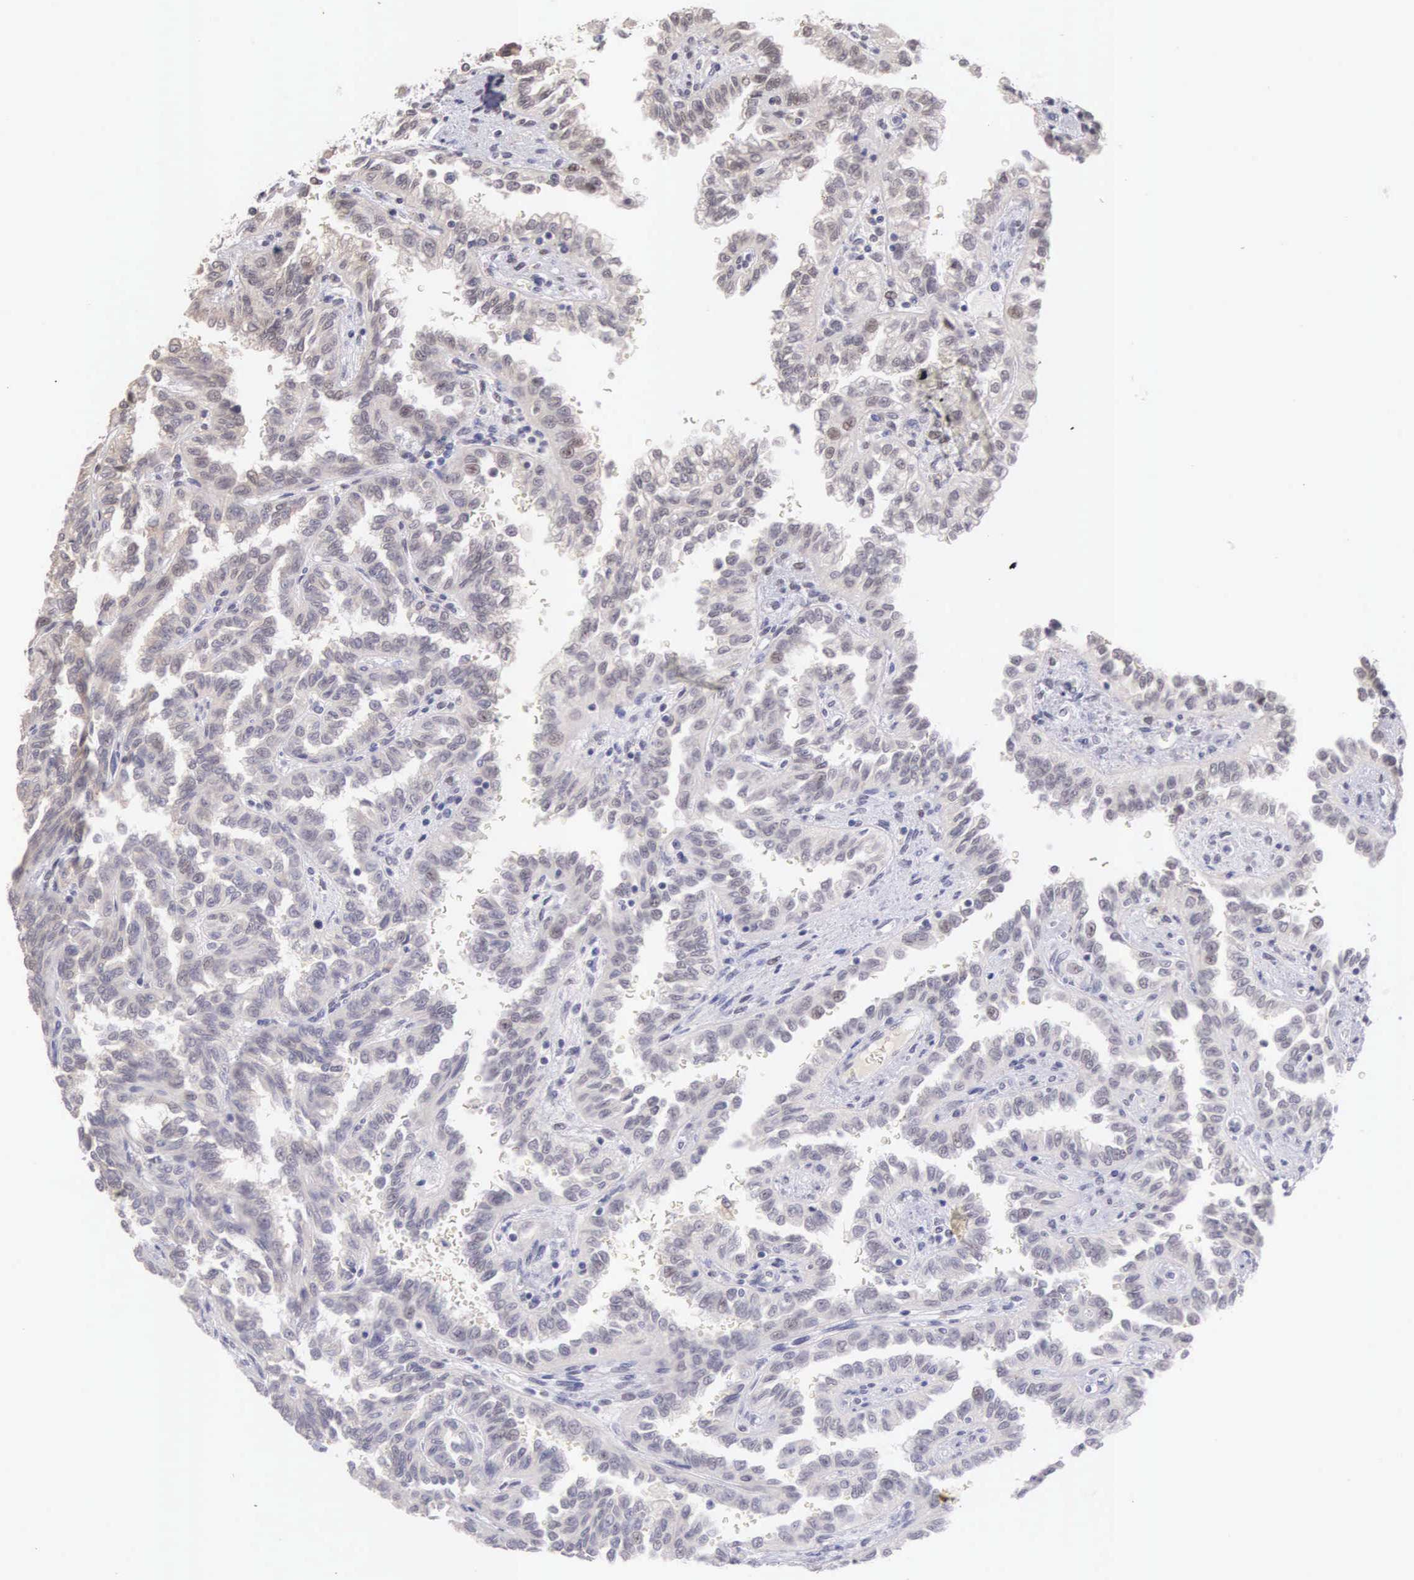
{"staining": {"intensity": "negative", "quantity": "none", "location": "none"}, "tissue": "renal cancer", "cell_type": "Tumor cells", "image_type": "cancer", "snomed": [{"axis": "morphology", "description": "Inflammation, NOS"}, {"axis": "morphology", "description": "Adenocarcinoma, NOS"}, {"axis": "topography", "description": "Kidney"}], "caption": "Tumor cells show no significant protein positivity in renal adenocarcinoma.", "gene": "HMGXB4", "patient": {"sex": "male", "age": 68}}